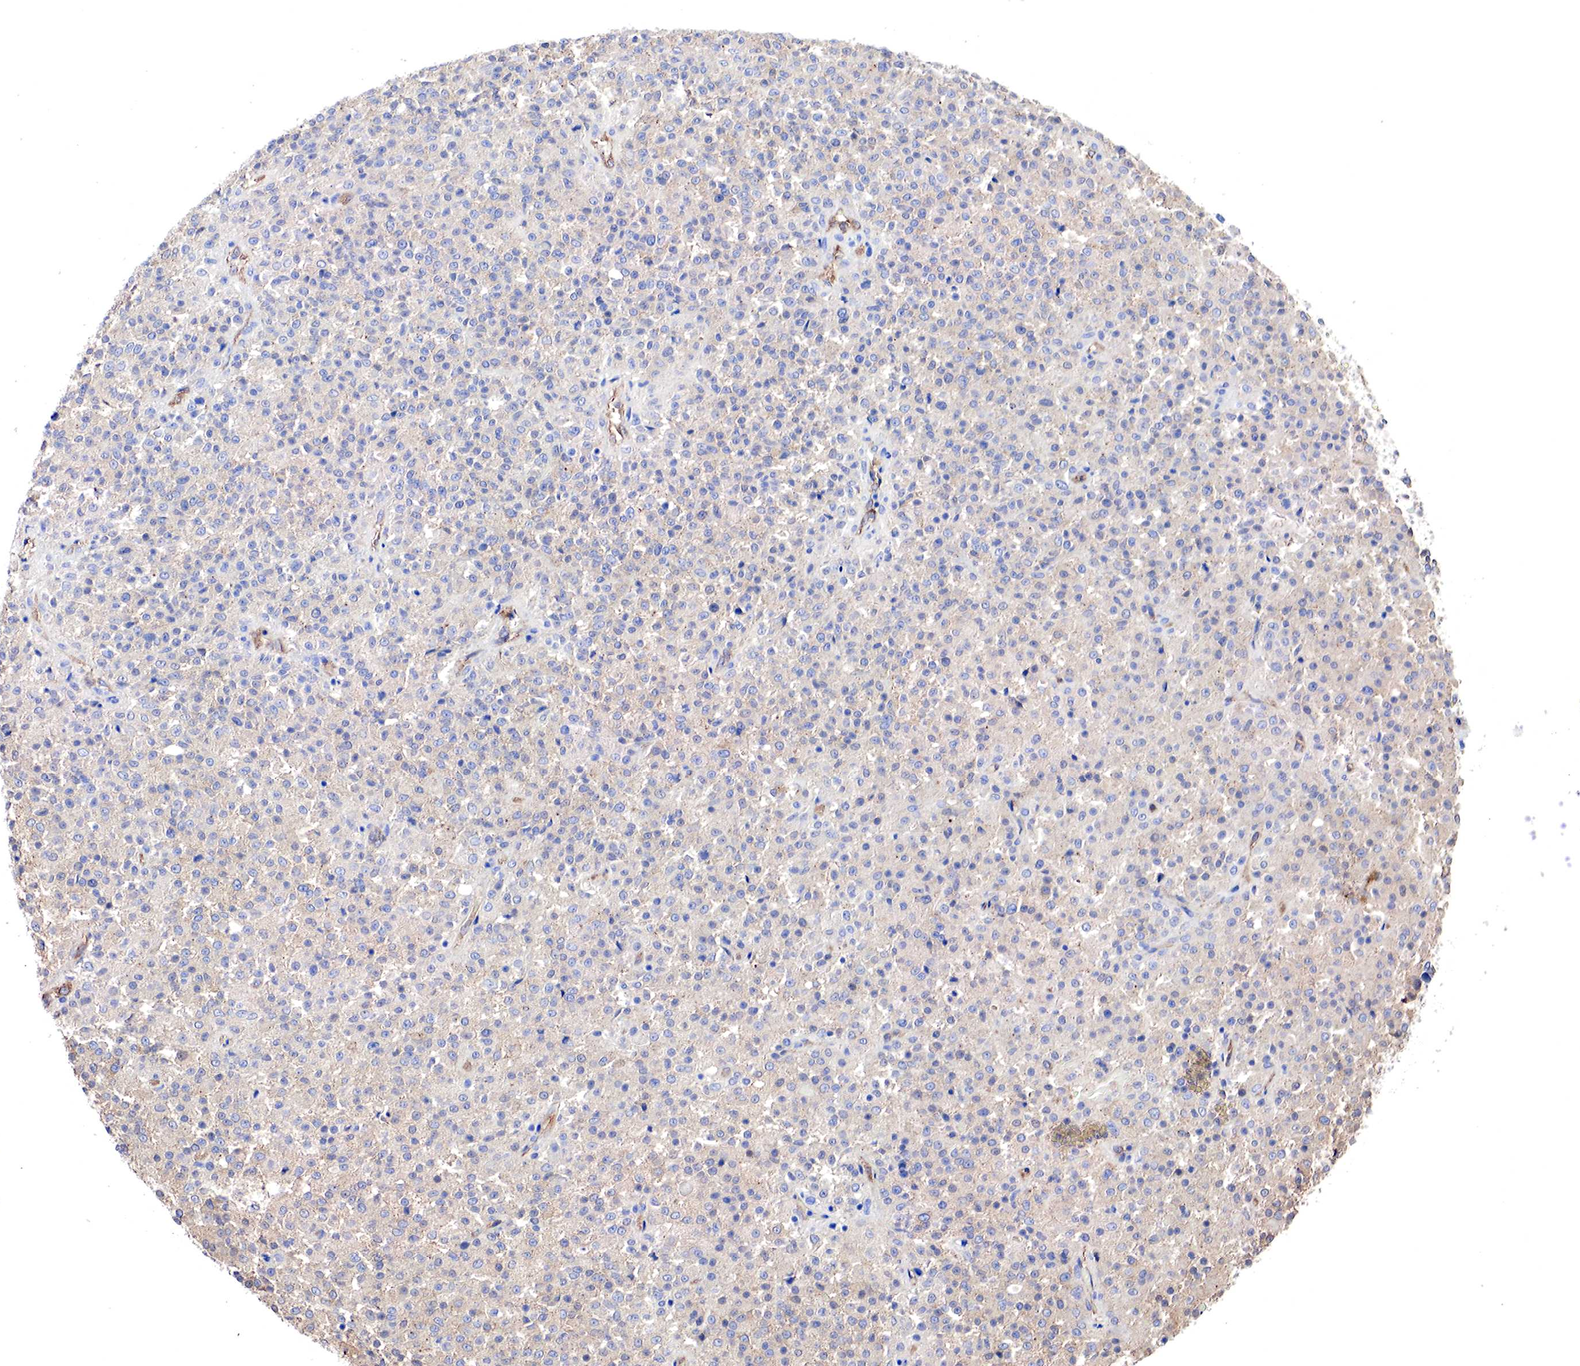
{"staining": {"intensity": "weak", "quantity": "25%-75%", "location": "cytoplasmic/membranous"}, "tissue": "testis cancer", "cell_type": "Tumor cells", "image_type": "cancer", "snomed": [{"axis": "morphology", "description": "Seminoma, NOS"}, {"axis": "topography", "description": "Testis"}], "caption": "Immunohistochemical staining of human testis cancer shows low levels of weak cytoplasmic/membranous protein staining in about 25%-75% of tumor cells.", "gene": "RDX", "patient": {"sex": "male", "age": 59}}